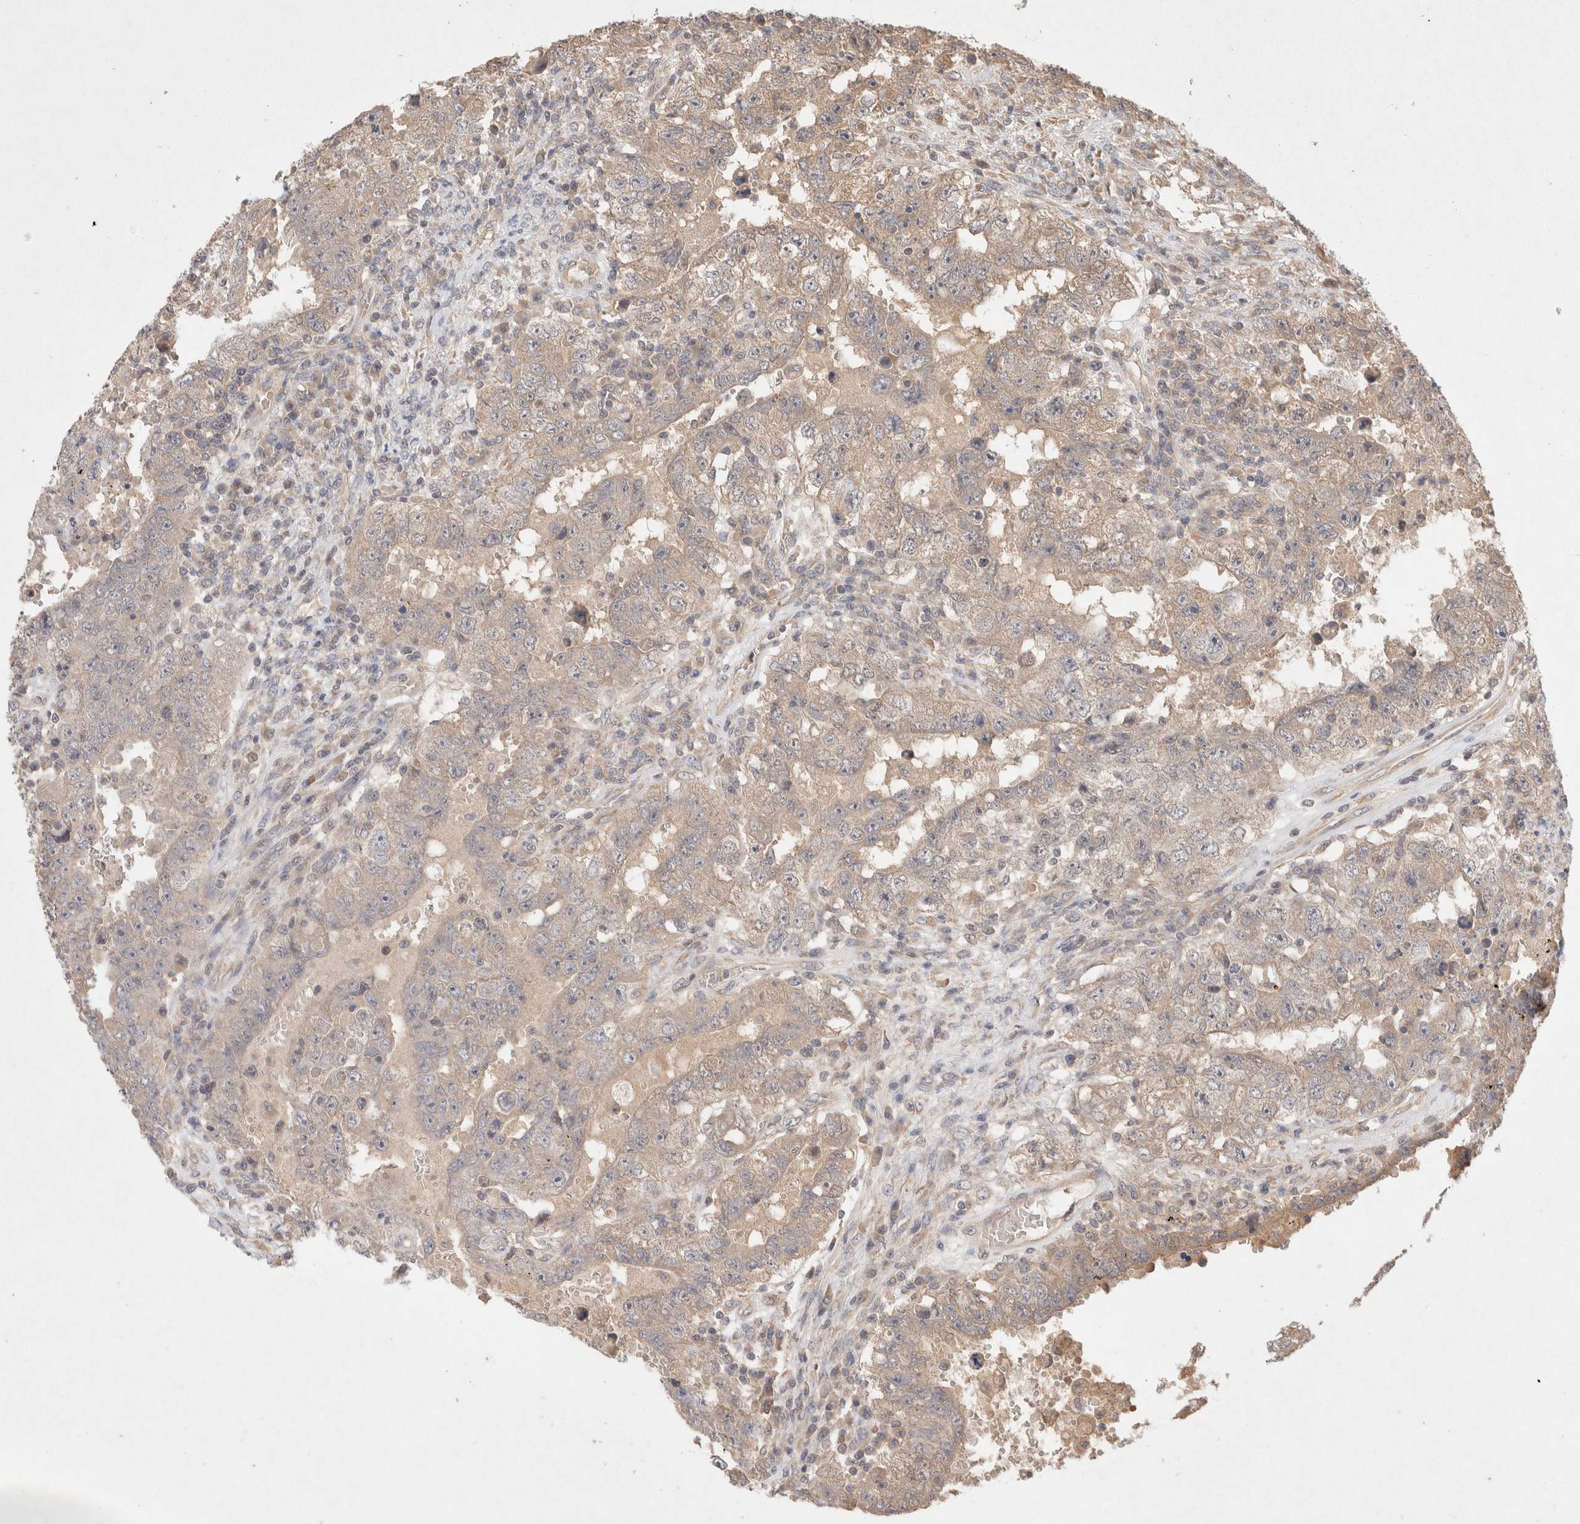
{"staining": {"intensity": "weak", "quantity": ">75%", "location": "cytoplasmic/membranous"}, "tissue": "testis cancer", "cell_type": "Tumor cells", "image_type": "cancer", "snomed": [{"axis": "morphology", "description": "Carcinoma, Embryonal, NOS"}, {"axis": "topography", "description": "Testis"}], "caption": "Testis cancer (embryonal carcinoma) stained with a protein marker exhibits weak staining in tumor cells.", "gene": "KLHL20", "patient": {"sex": "male", "age": 26}}